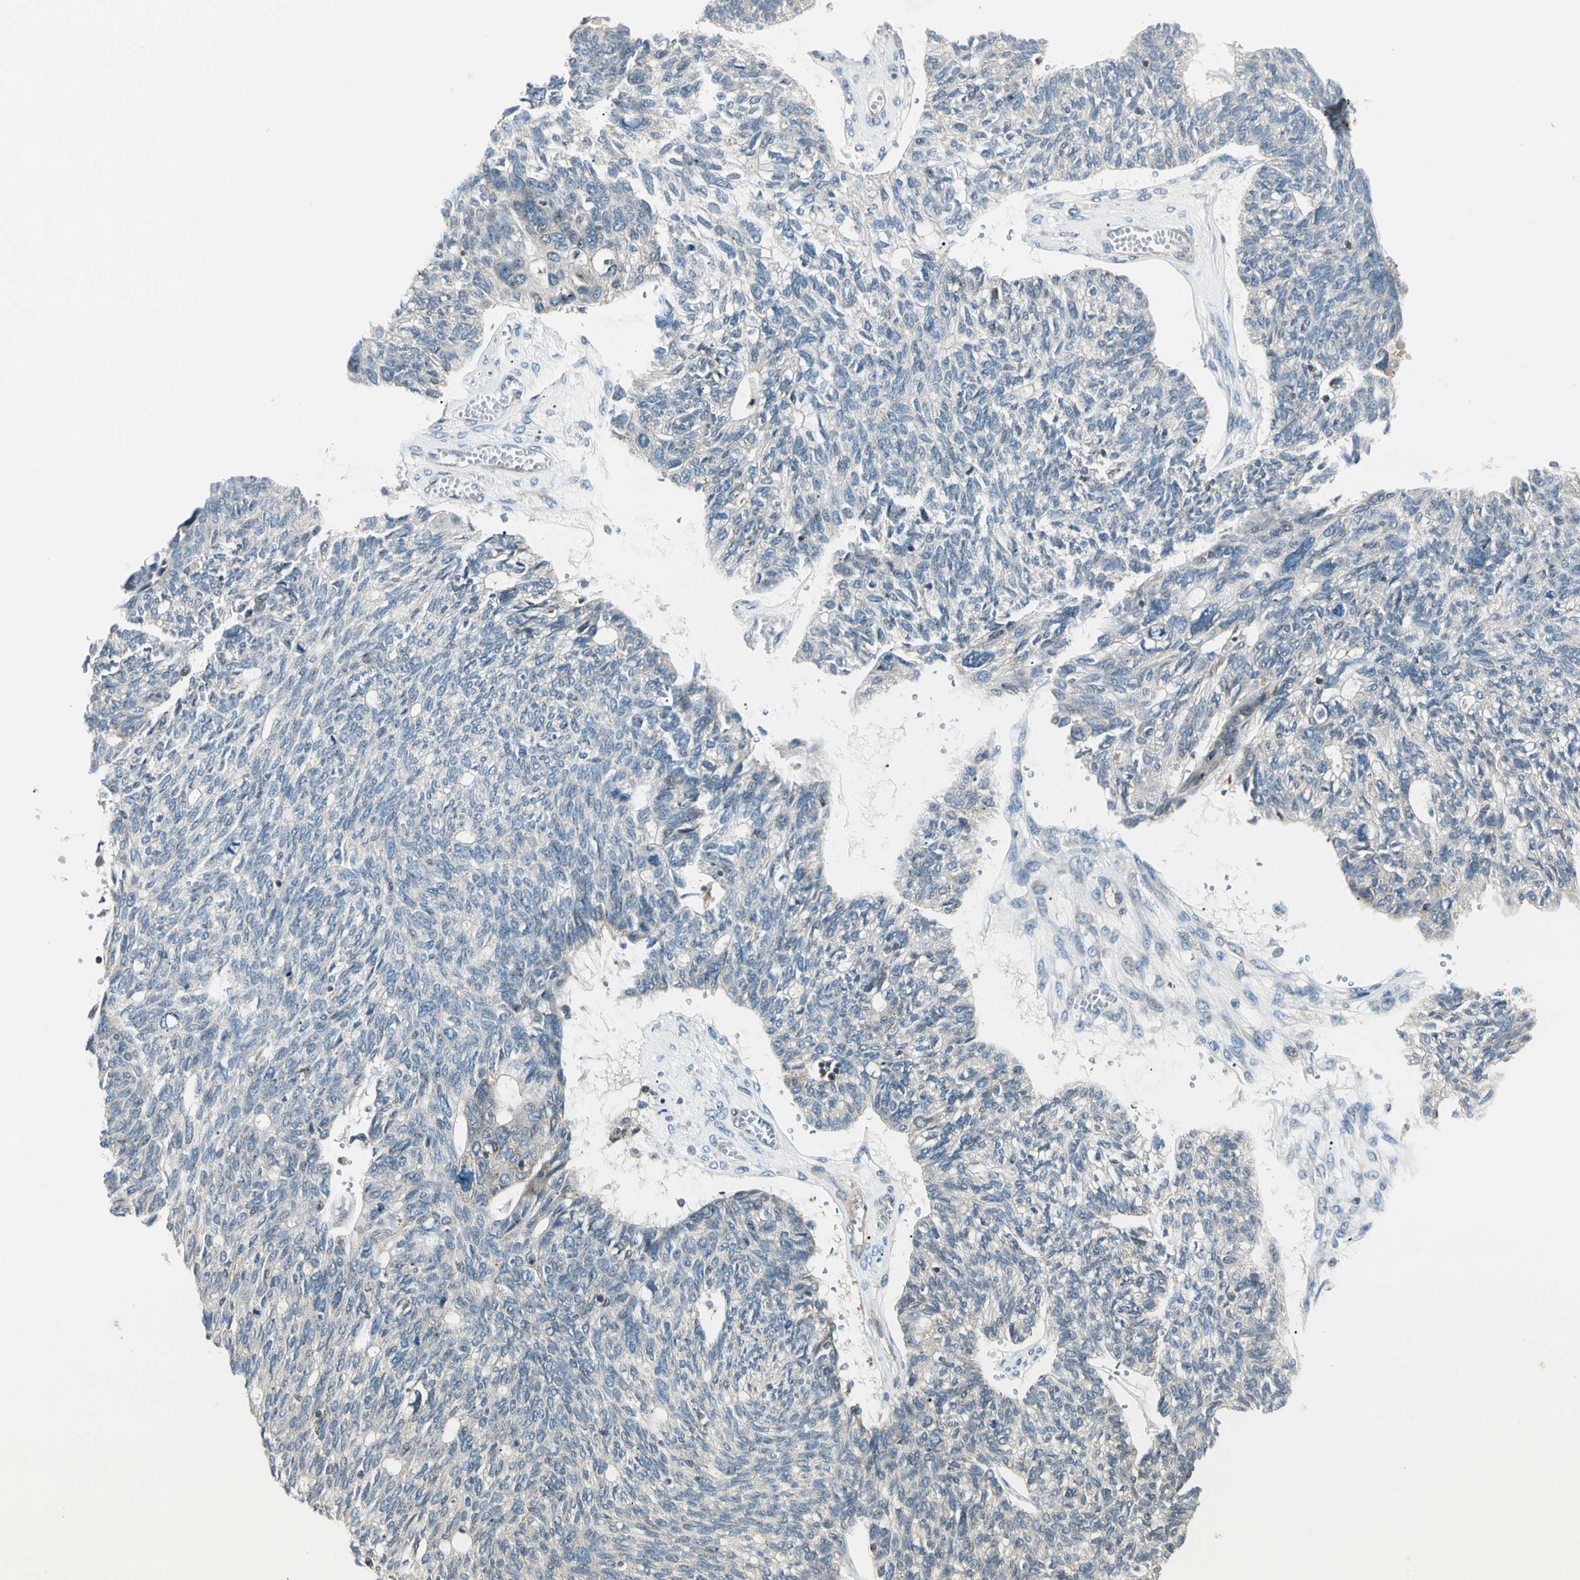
{"staining": {"intensity": "negative", "quantity": "none", "location": "none"}, "tissue": "ovarian cancer", "cell_type": "Tumor cells", "image_type": "cancer", "snomed": [{"axis": "morphology", "description": "Cystadenocarcinoma, serous, NOS"}, {"axis": "topography", "description": "Ovary"}], "caption": "Immunohistochemistry (IHC) micrograph of neoplastic tissue: serous cystadenocarcinoma (ovarian) stained with DAB (3,3'-diaminobenzidine) demonstrates no significant protein positivity in tumor cells.", "gene": "CDH6", "patient": {"sex": "female", "age": 79}}